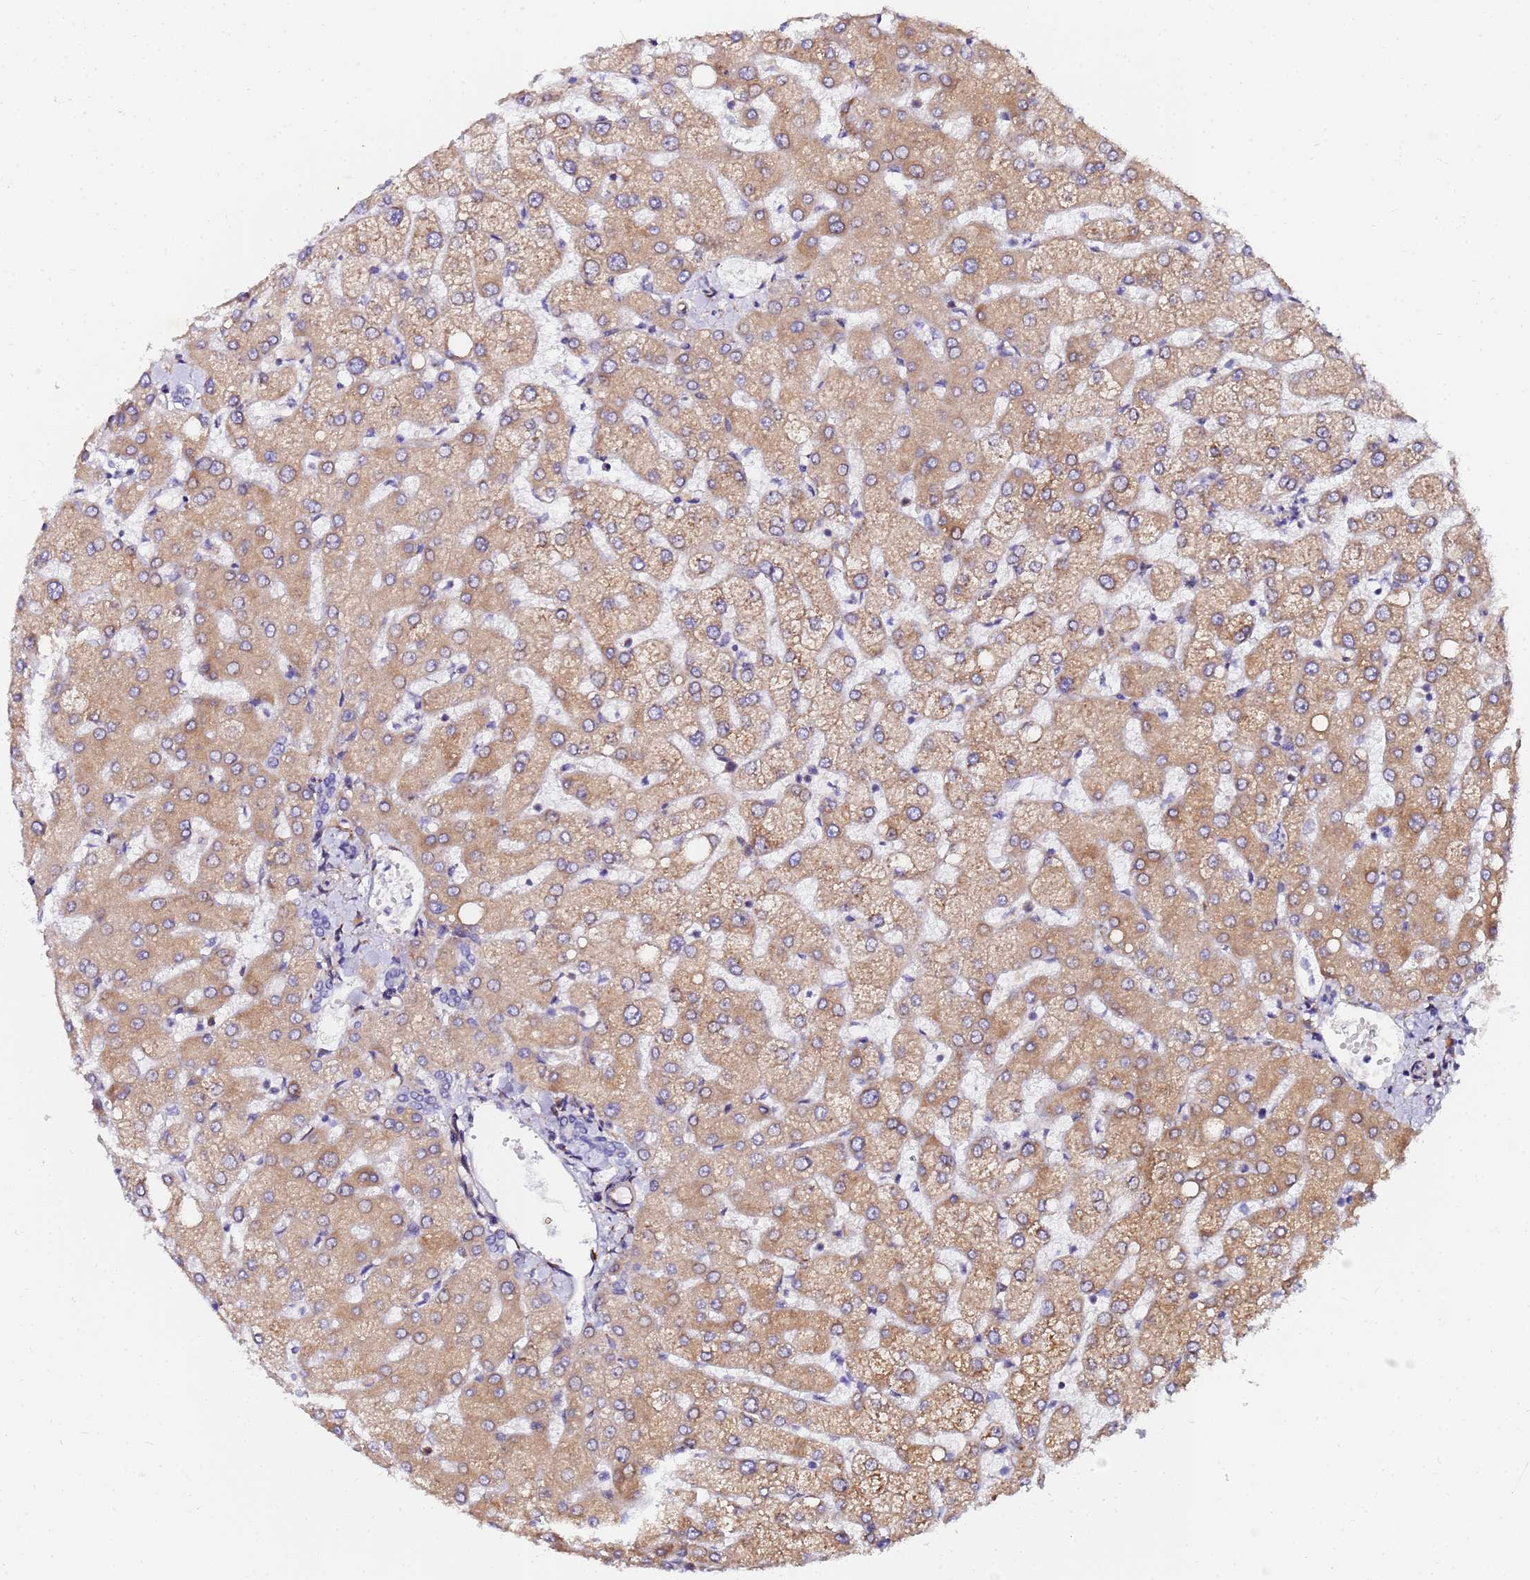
{"staining": {"intensity": "negative", "quantity": "none", "location": "none"}, "tissue": "liver", "cell_type": "Cholangiocytes", "image_type": "normal", "snomed": [{"axis": "morphology", "description": "Normal tissue, NOS"}, {"axis": "topography", "description": "Liver"}], "caption": "Cholangiocytes are negative for brown protein staining in unremarkable liver. (IHC, brightfield microscopy, high magnification).", "gene": "POM121C", "patient": {"sex": "female", "age": 54}}